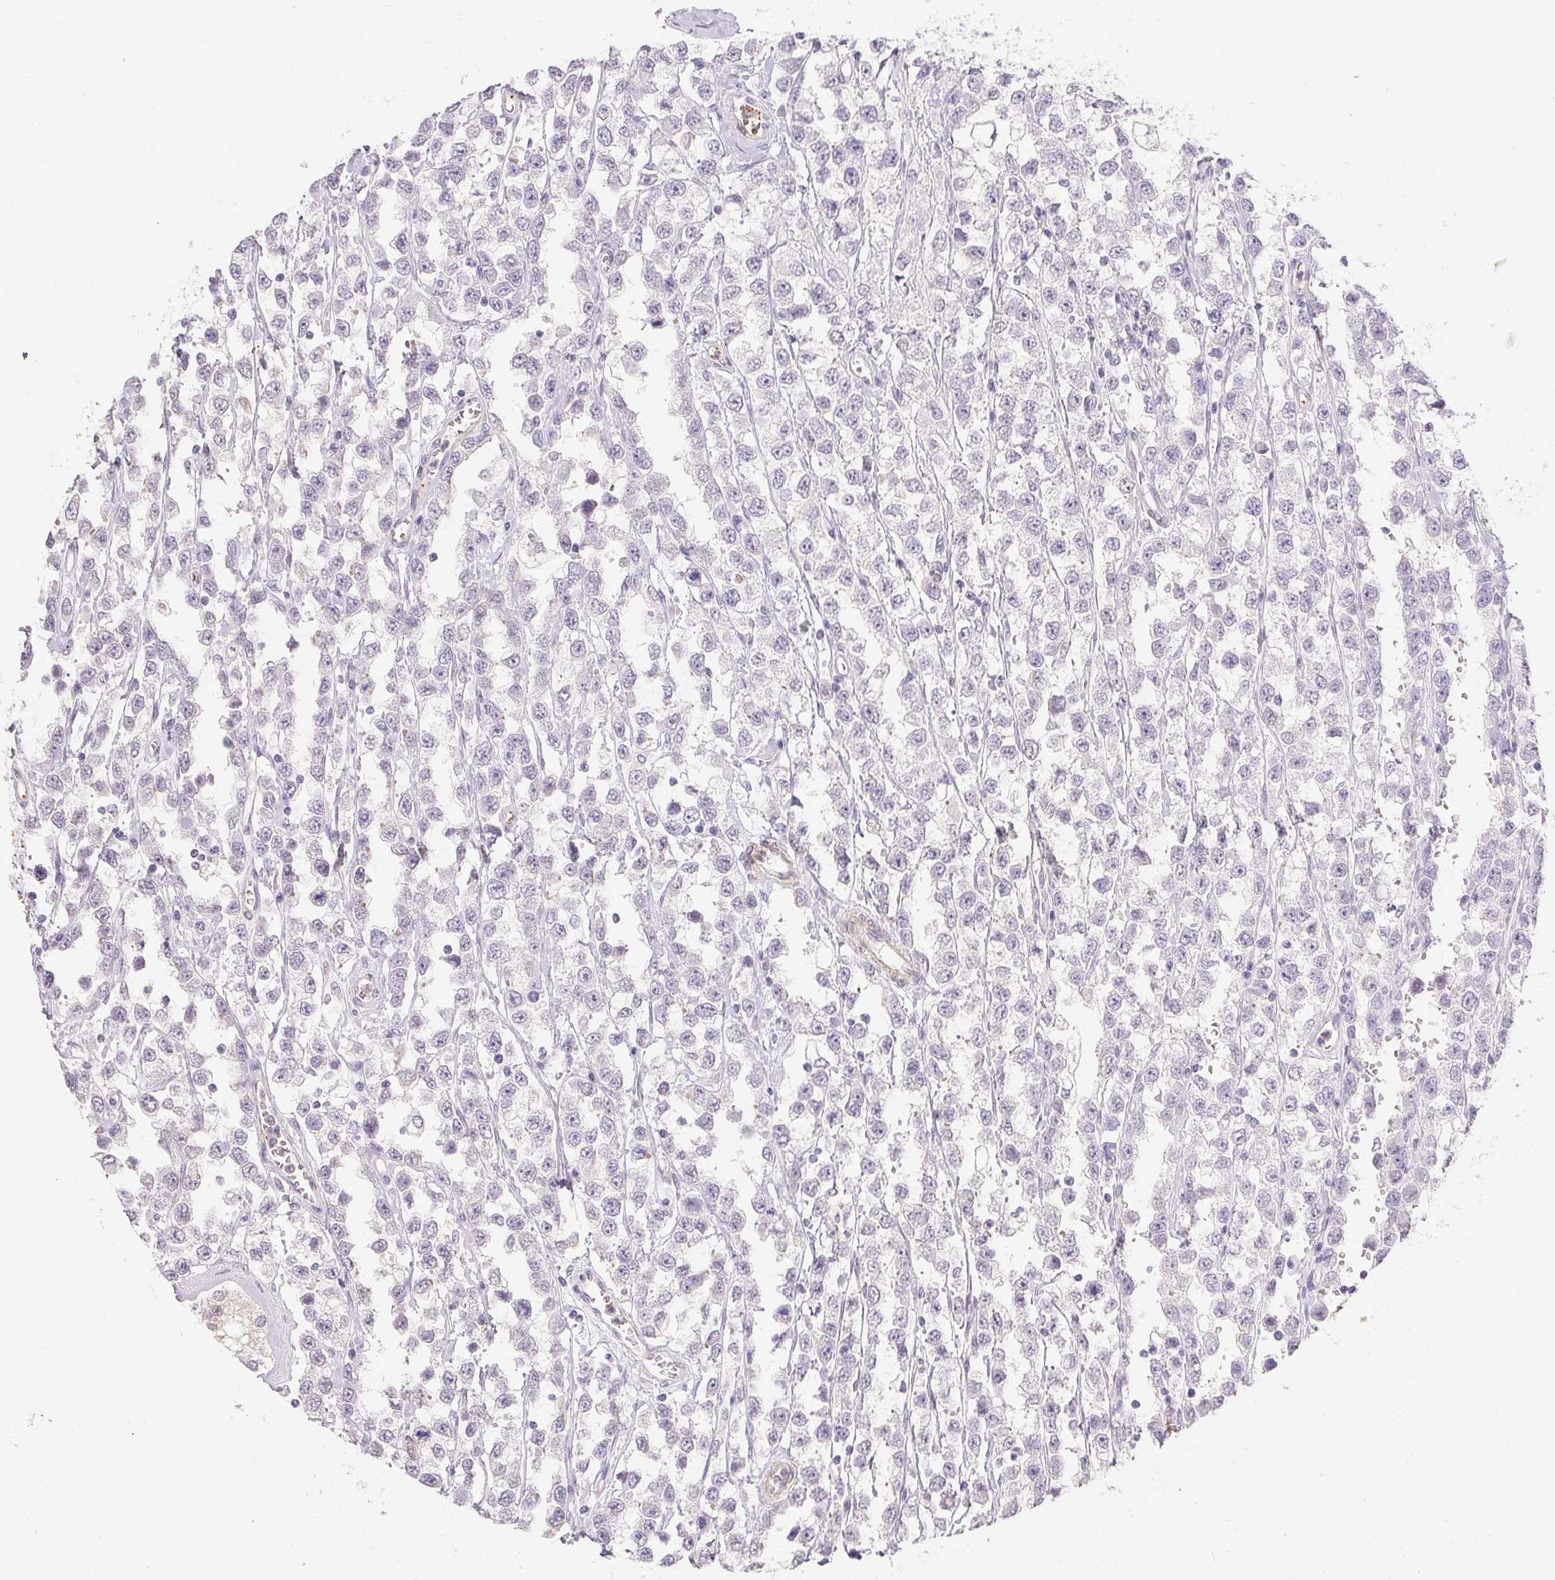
{"staining": {"intensity": "negative", "quantity": "none", "location": "none"}, "tissue": "testis cancer", "cell_type": "Tumor cells", "image_type": "cancer", "snomed": [{"axis": "morphology", "description": "Seminoma, NOS"}, {"axis": "topography", "description": "Testis"}], "caption": "The micrograph demonstrates no staining of tumor cells in testis cancer (seminoma).", "gene": "PRL", "patient": {"sex": "male", "age": 34}}